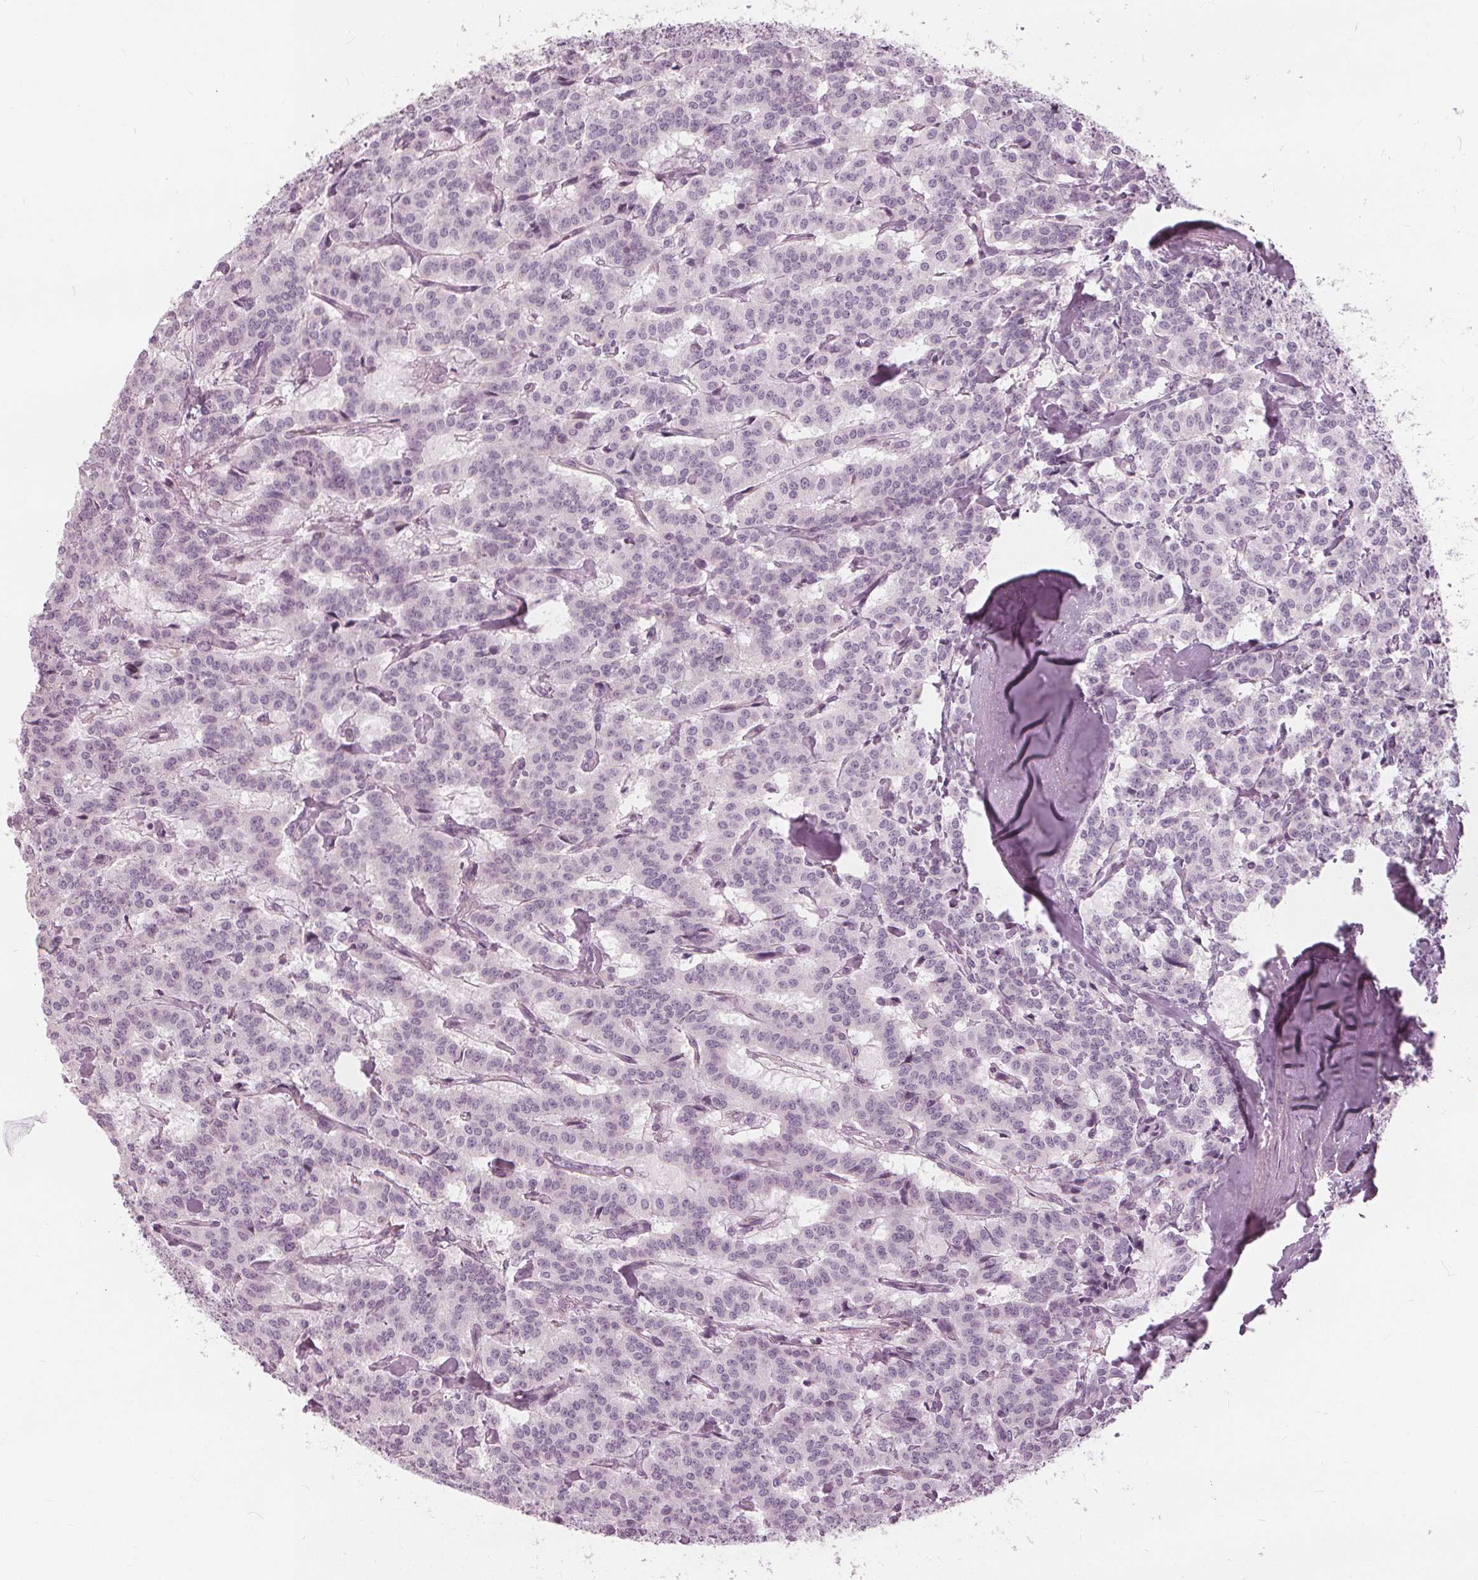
{"staining": {"intensity": "negative", "quantity": "none", "location": "none"}, "tissue": "carcinoid", "cell_type": "Tumor cells", "image_type": "cancer", "snomed": [{"axis": "morphology", "description": "Carcinoid, malignant, NOS"}, {"axis": "topography", "description": "Lung"}], "caption": "A histopathology image of malignant carcinoid stained for a protein demonstrates no brown staining in tumor cells.", "gene": "BRSK1", "patient": {"sex": "female", "age": 46}}